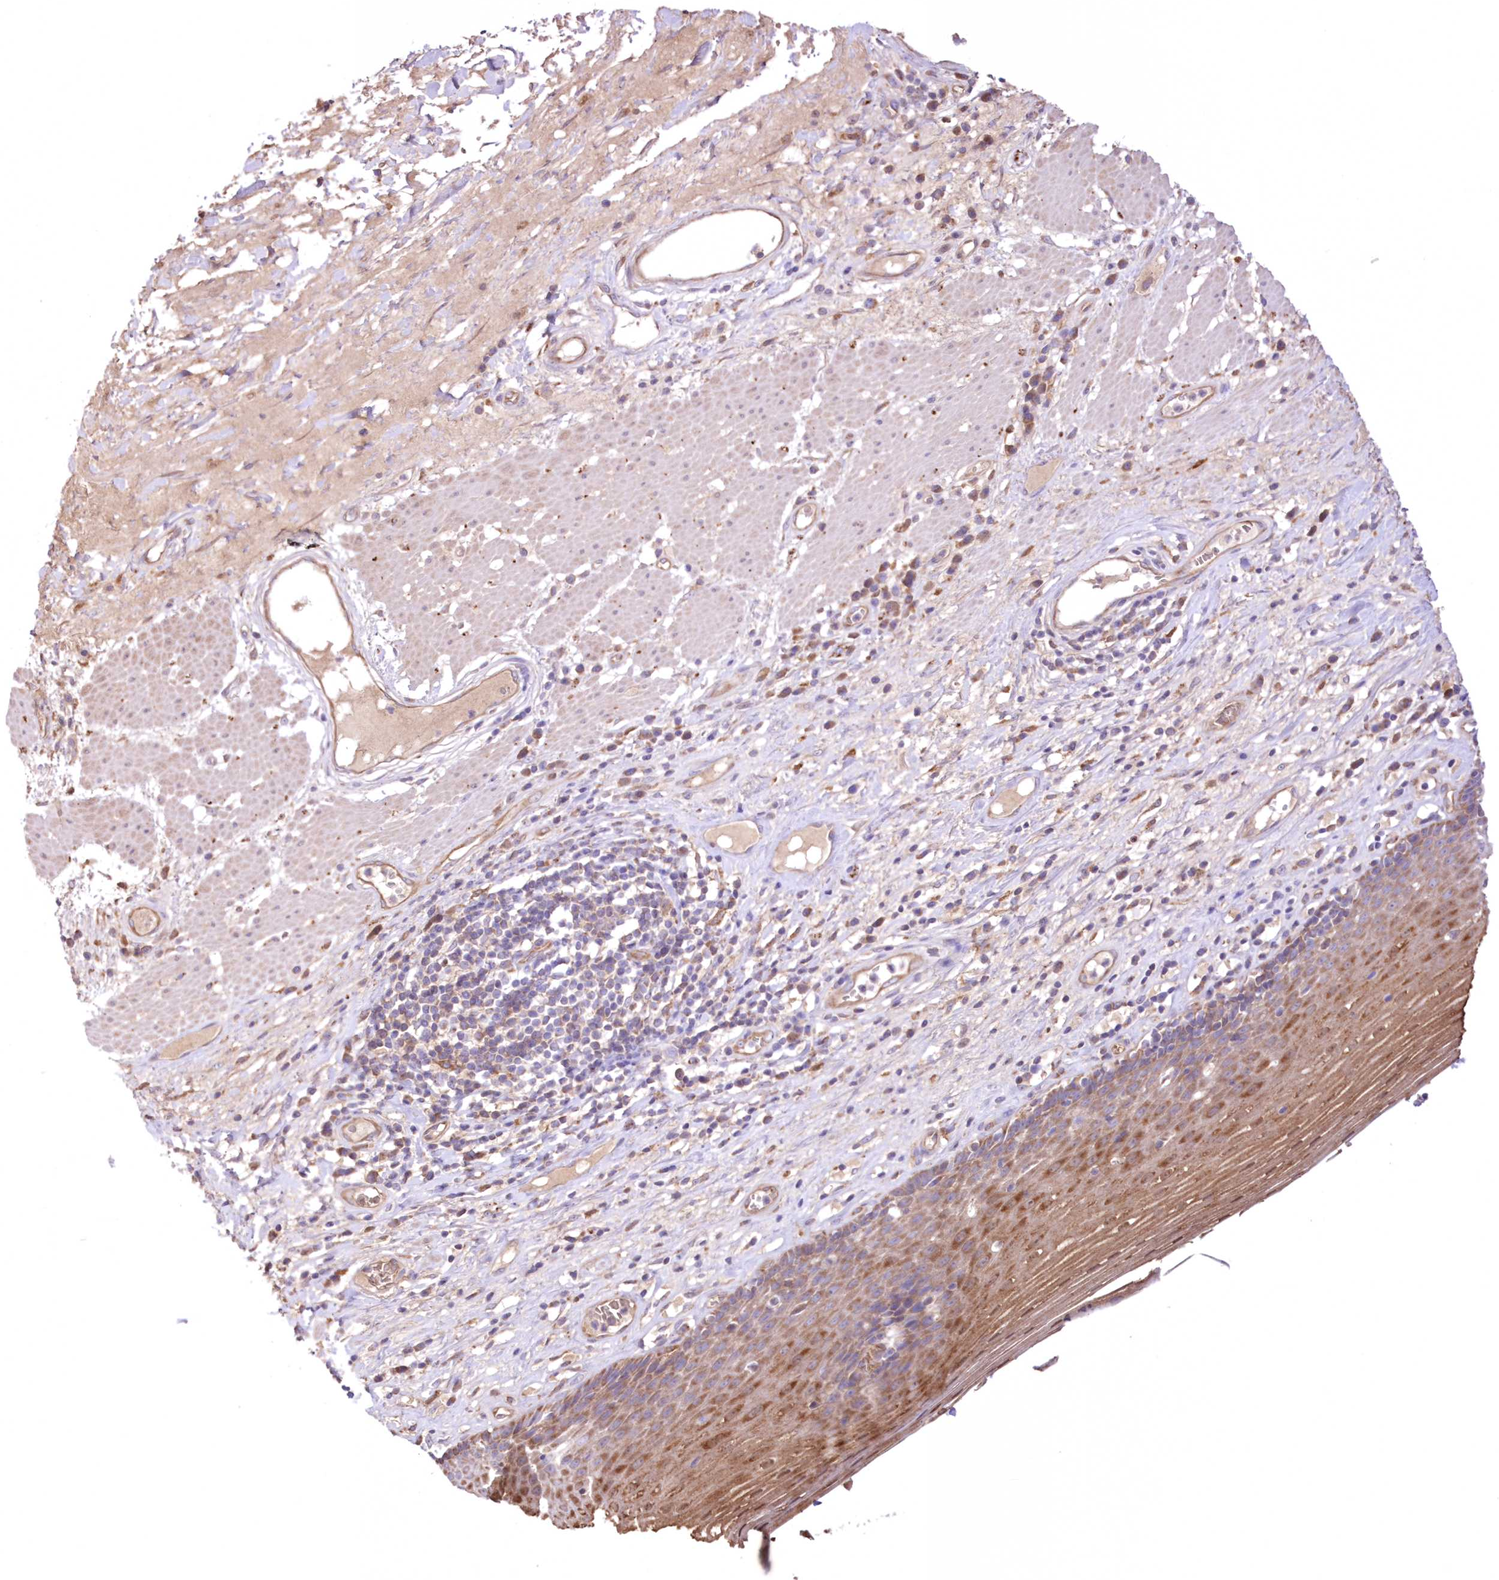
{"staining": {"intensity": "moderate", "quantity": ">75%", "location": "cytoplasmic/membranous"}, "tissue": "esophagus", "cell_type": "Squamous epithelial cells", "image_type": "normal", "snomed": [{"axis": "morphology", "description": "Normal tissue, NOS"}, {"axis": "topography", "description": "Esophagus"}], "caption": "Esophagus stained with a brown dye reveals moderate cytoplasmic/membranous positive staining in about >75% of squamous epithelial cells.", "gene": "FCHO2", "patient": {"sex": "male", "age": 62}}